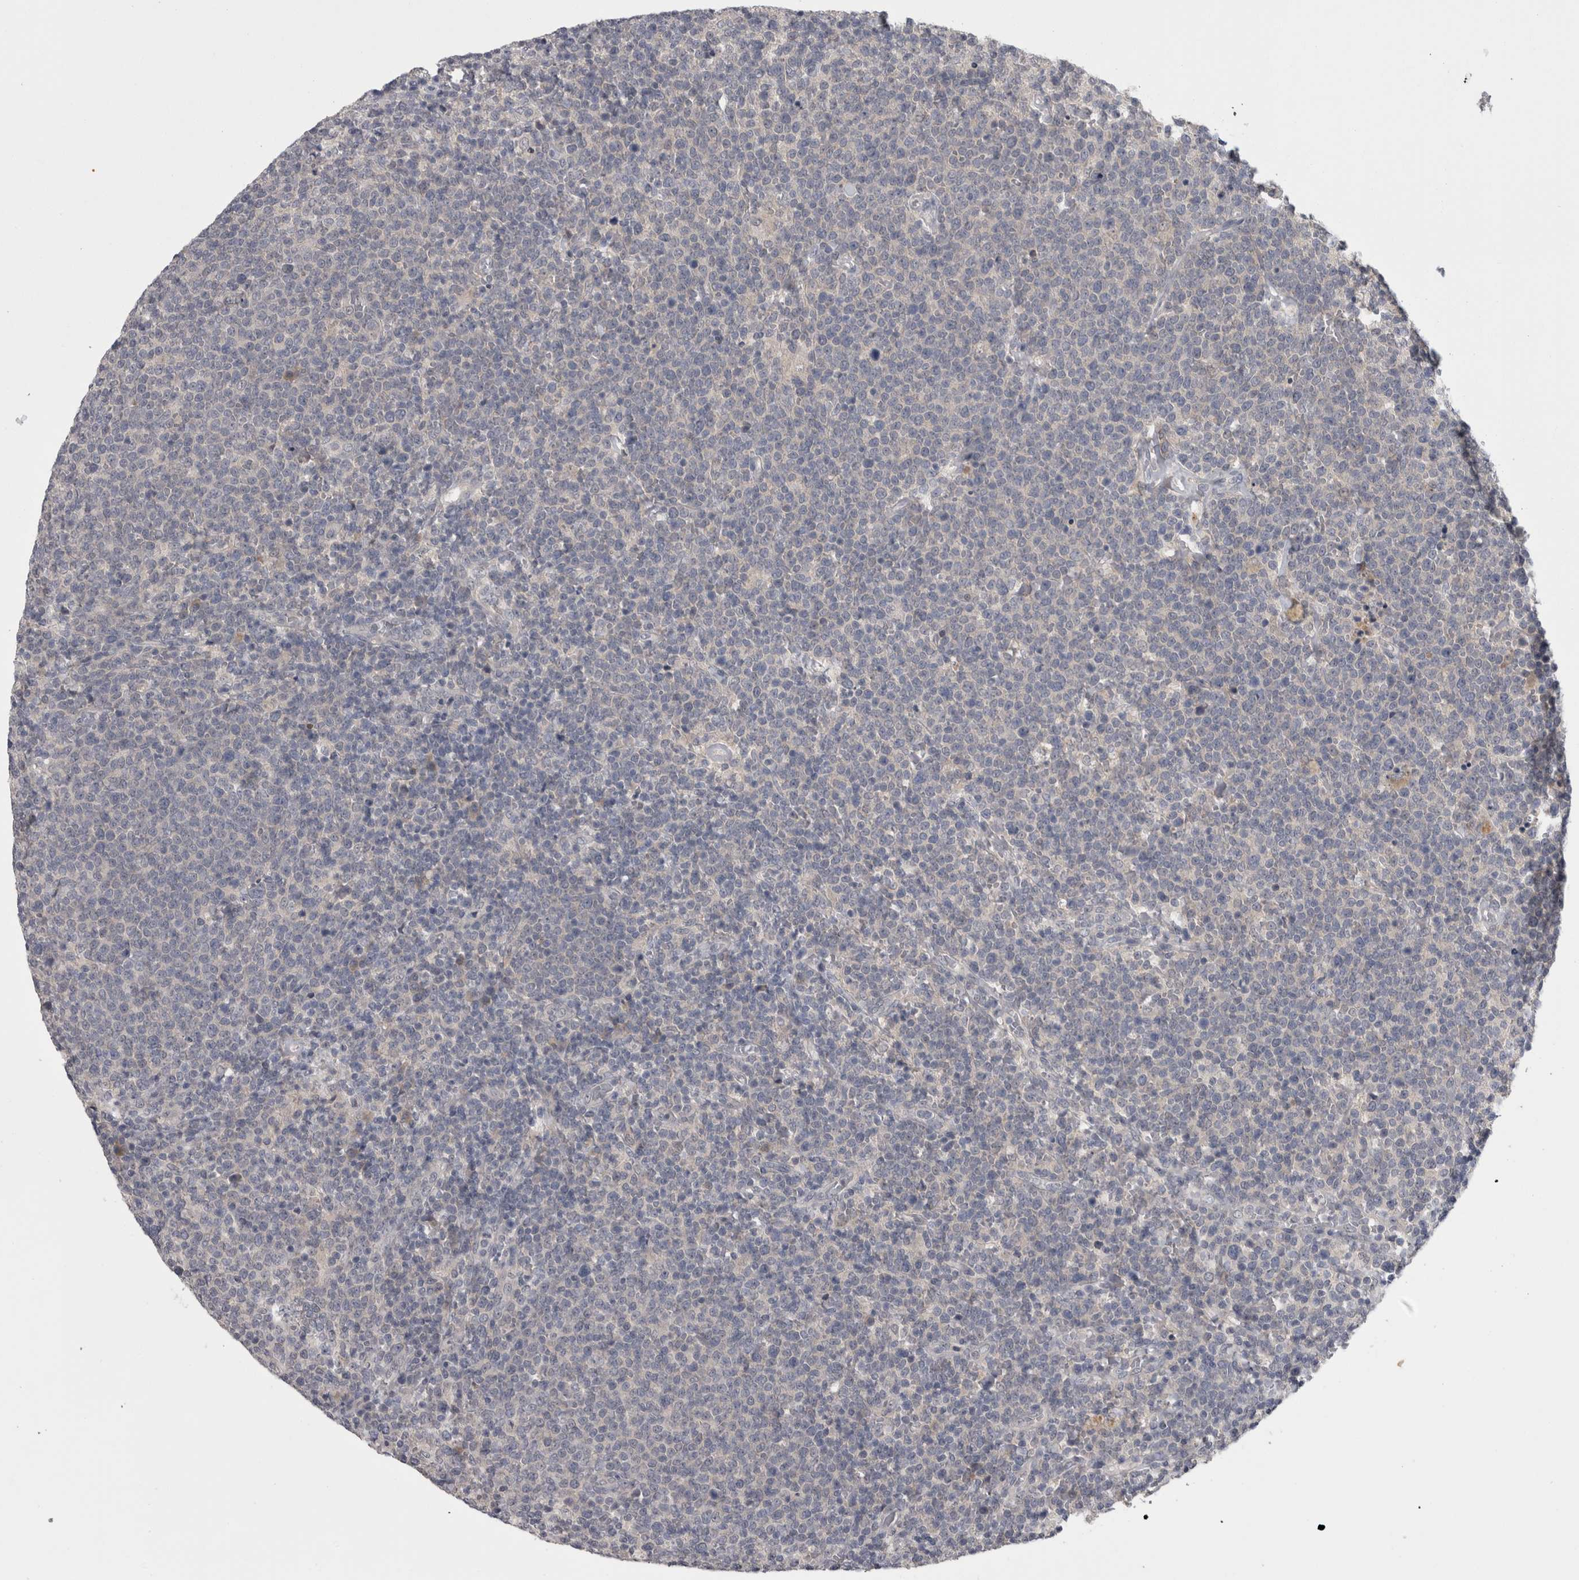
{"staining": {"intensity": "negative", "quantity": "none", "location": "none"}, "tissue": "lymphoma", "cell_type": "Tumor cells", "image_type": "cancer", "snomed": [{"axis": "morphology", "description": "Malignant lymphoma, non-Hodgkin's type, High grade"}, {"axis": "topography", "description": "Lymph node"}], "caption": "Histopathology image shows no protein expression in tumor cells of high-grade malignant lymphoma, non-Hodgkin's type tissue. (Immunohistochemistry (ihc), brightfield microscopy, high magnification).", "gene": "ZNF114", "patient": {"sex": "male", "age": 61}}